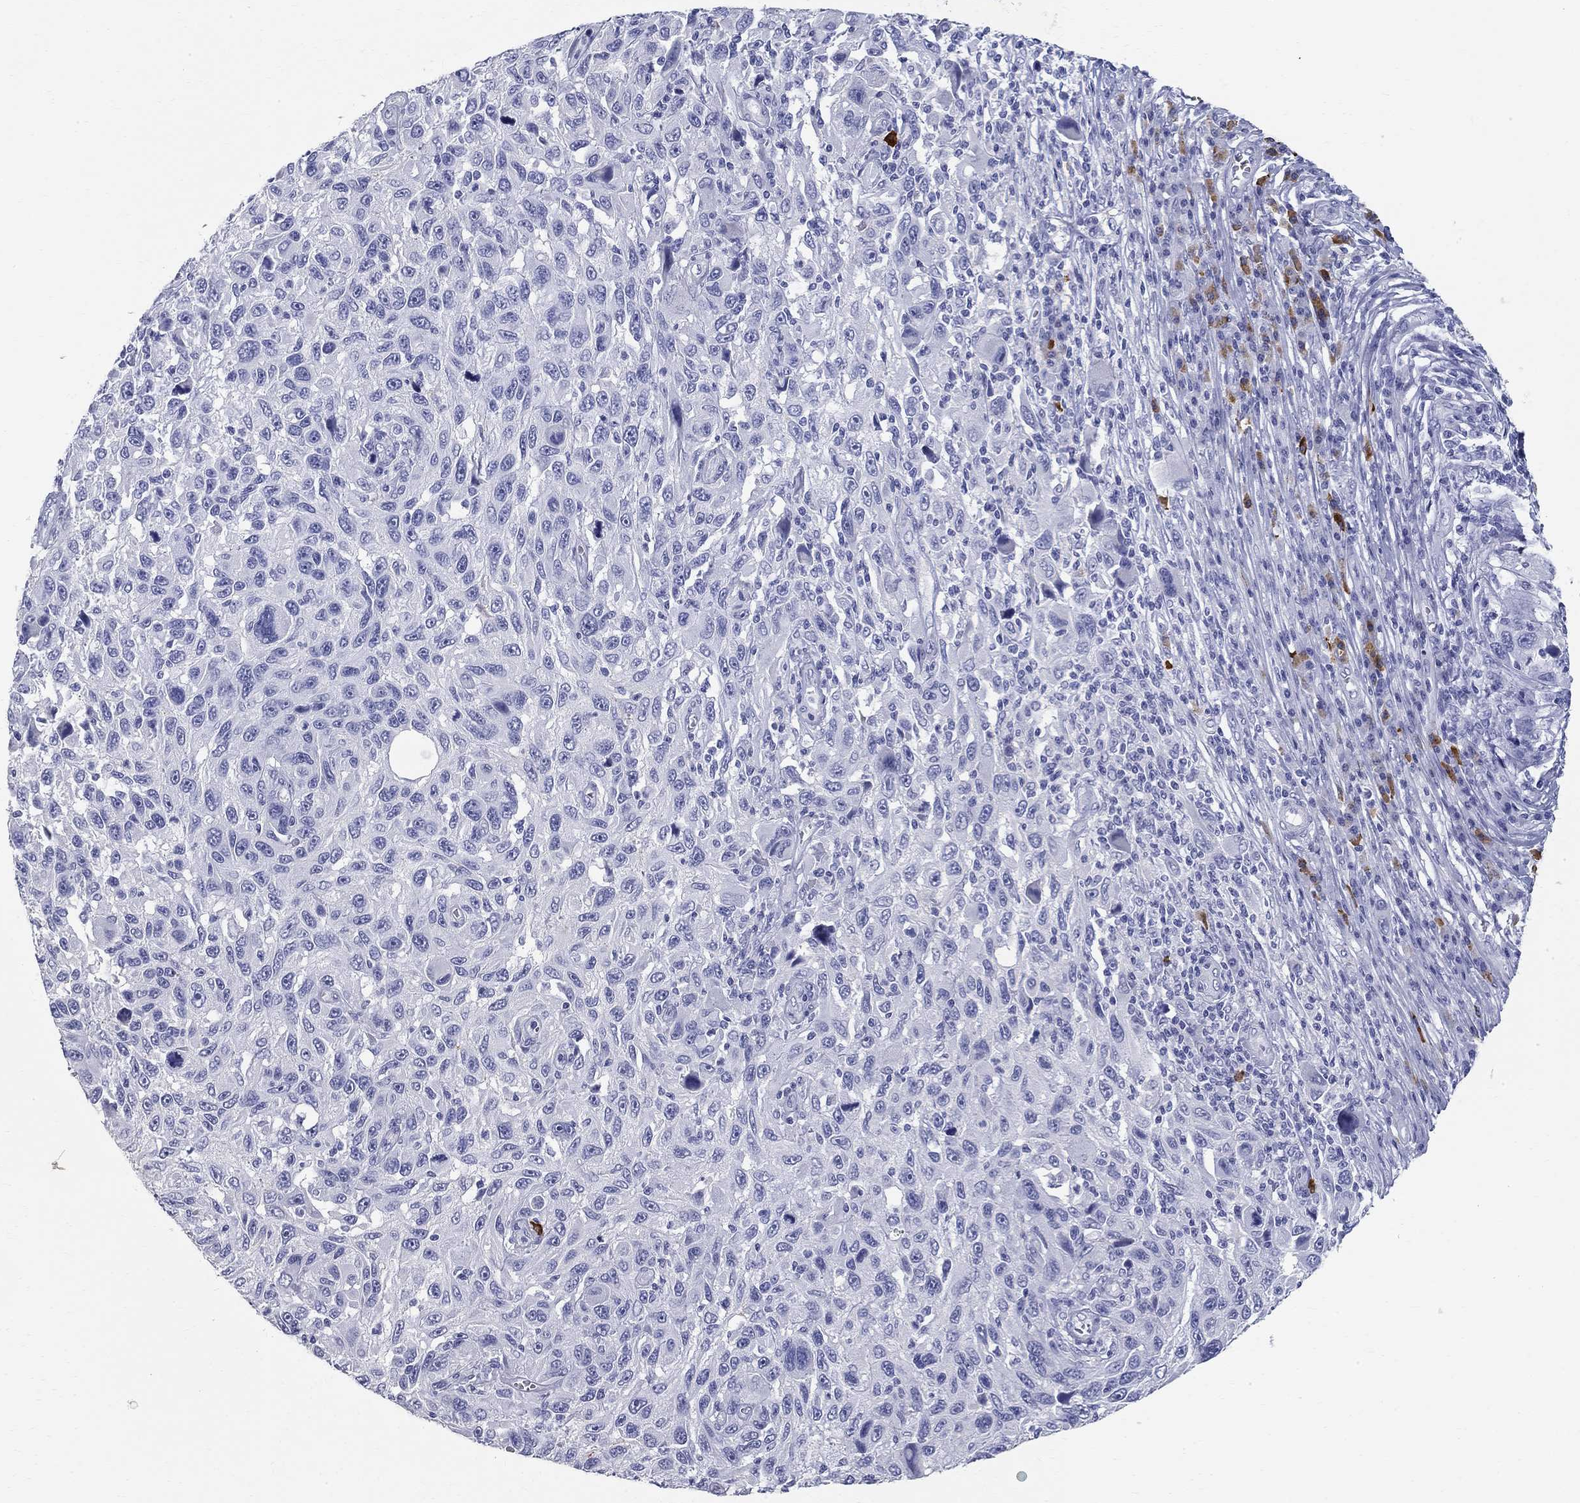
{"staining": {"intensity": "negative", "quantity": "none", "location": "none"}, "tissue": "melanoma", "cell_type": "Tumor cells", "image_type": "cancer", "snomed": [{"axis": "morphology", "description": "Malignant melanoma, NOS"}, {"axis": "topography", "description": "Skin"}], "caption": "Immunohistochemical staining of human malignant melanoma exhibits no significant staining in tumor cells.", "gene": "PHOX2B", "patient": {"sex": "male", "age": 53}}